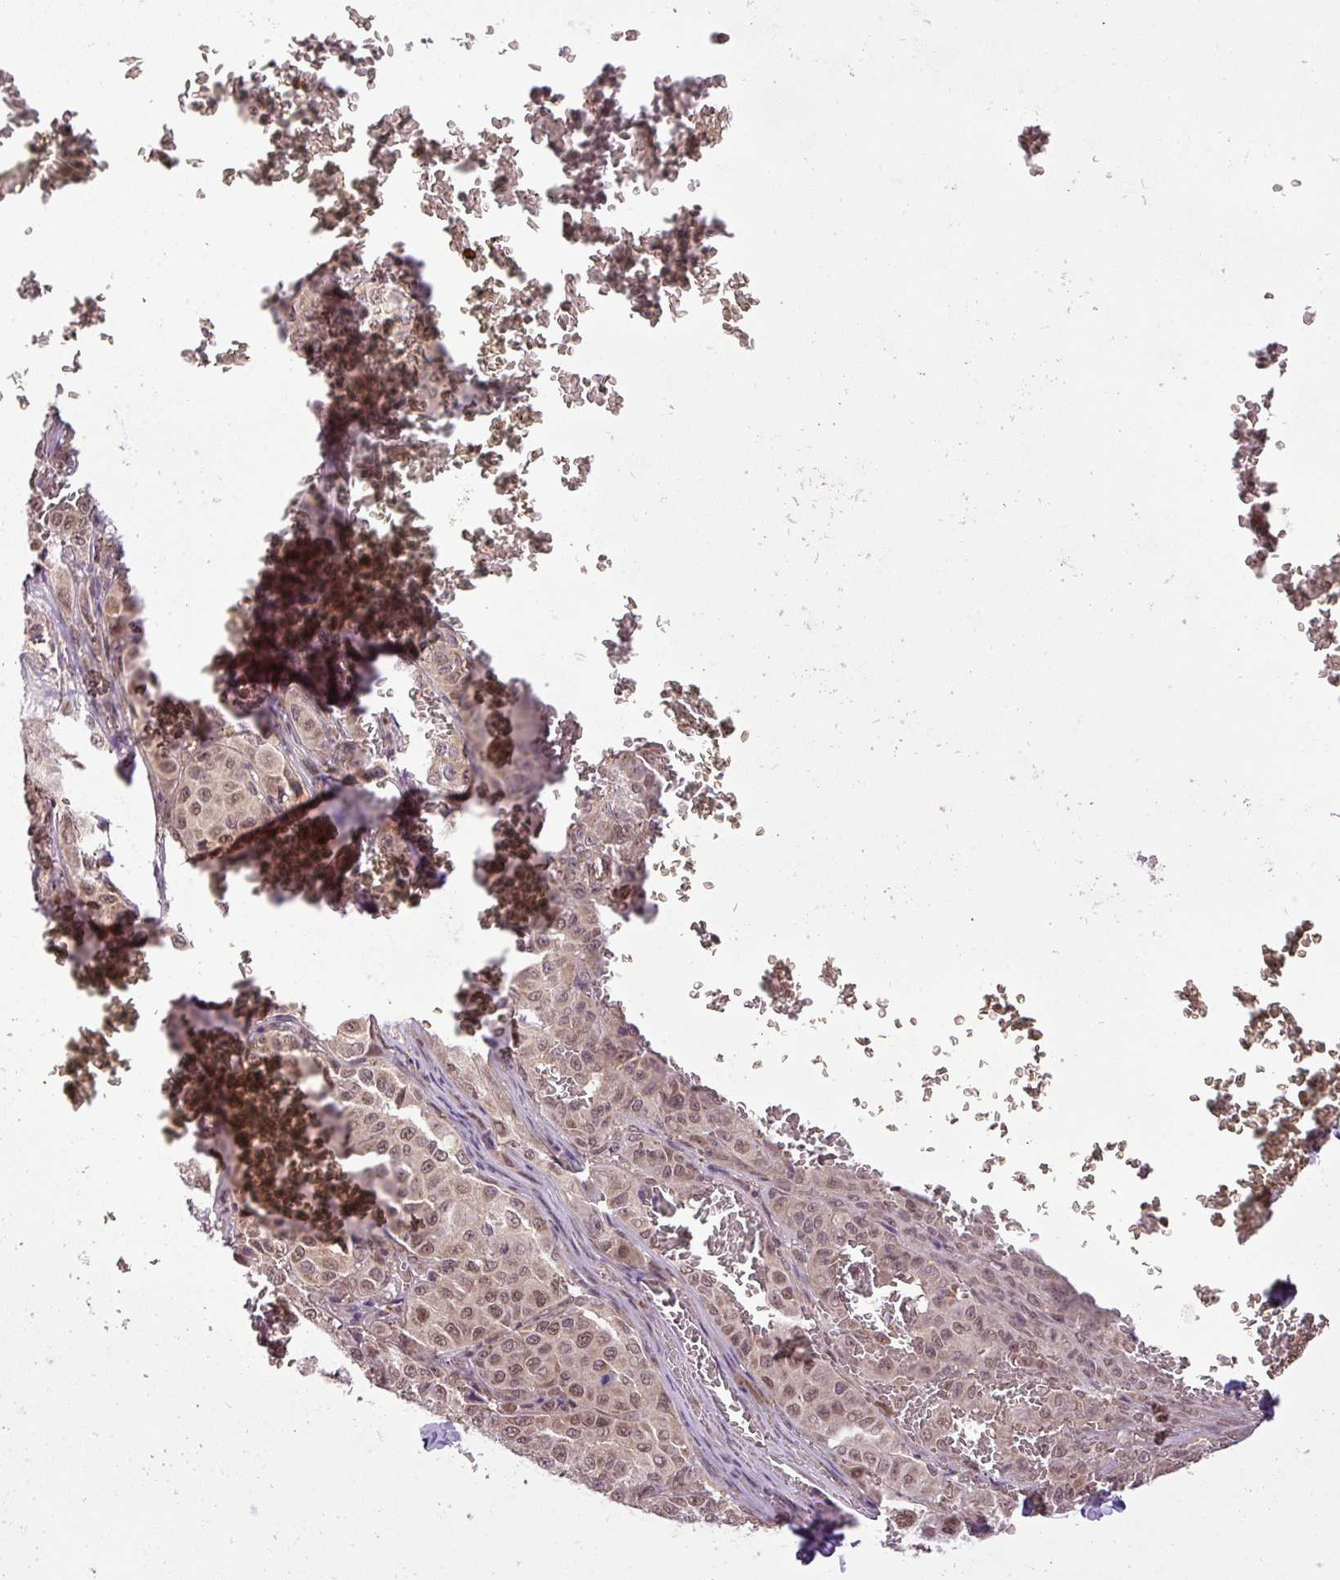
{"staining": {"intensity": "weak", "quantity": ">75%", "location": "cytoplasmic/membranous,nuclear"}, "tissue": "melanoma", "cell_type": "Tumor cells", "image_type": "cancer", "snomed": [{"axis": "morphology", "description": "Malignant melanoma, NOS"}, {"axis": "topography", "description": "Skin"}], "caption": "Immunohistochemistry (IHC) photomicrograph of melanoma stained for a protein (brown), which exhibits low levels of weak cytoplasmic/membranous and nuclear positivity in approximately >75% of tumor cells.", "gene": "MFHAS1", "patient": {"sex": "female", "age": 63}}